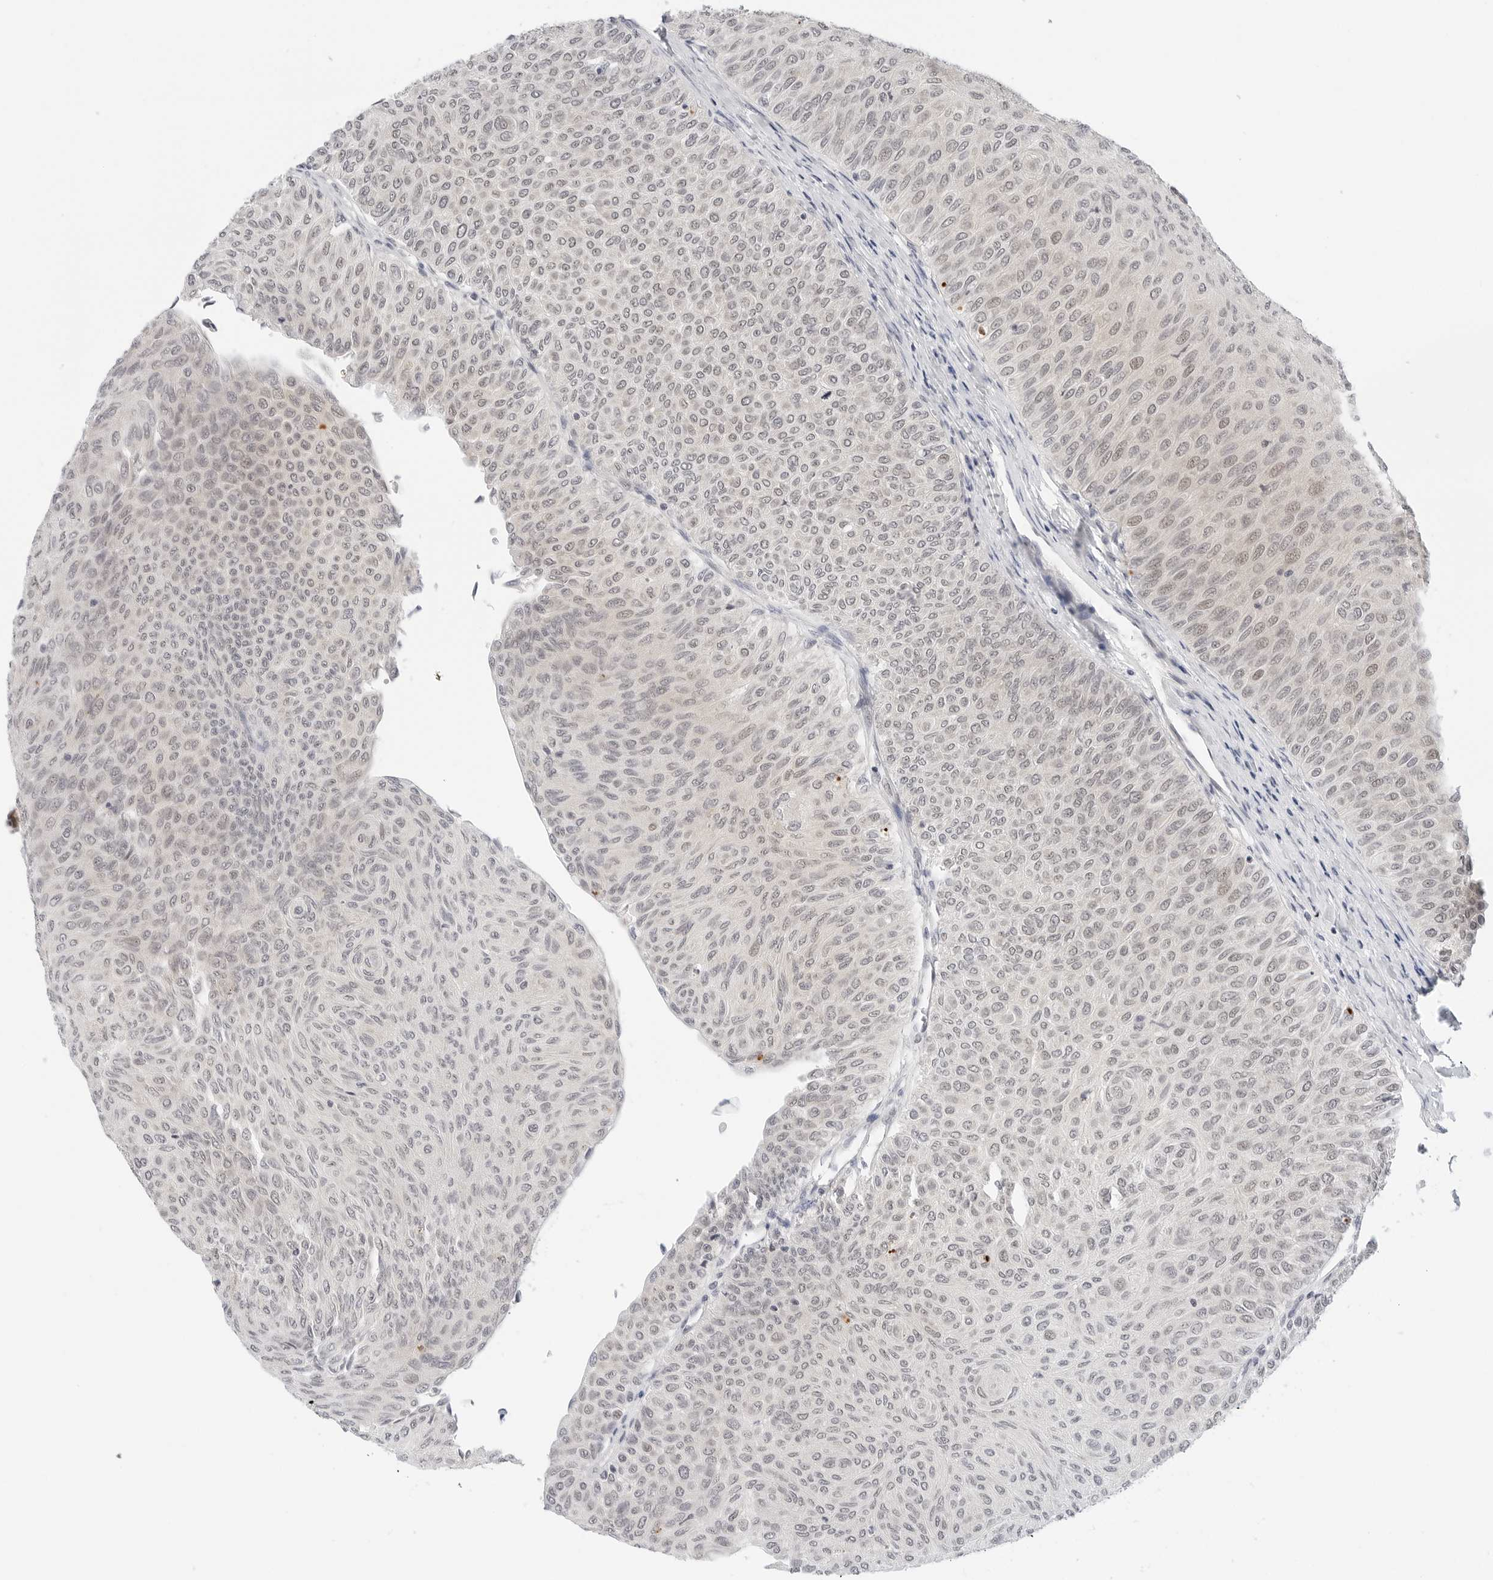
{"staining": {"intensity": "weak", "quantity": ">75%", "location": "nuclear"}, "tissue": "urothelial cancer", "cell_type": "Tumor cells", "image_type": "cancer", "snomed": [{"axis": "morphology", "description": "Urothelial carcinoma, Low grade"}, {"axis": "topography", "description": "Urinary bladder"}], "caption": "Urothelial cancer tissue demonstrates weak nuclear expression in about >75% of tumor cells", "gene": "TSEN2", "patient": {"sex": "male", "age": 78}}